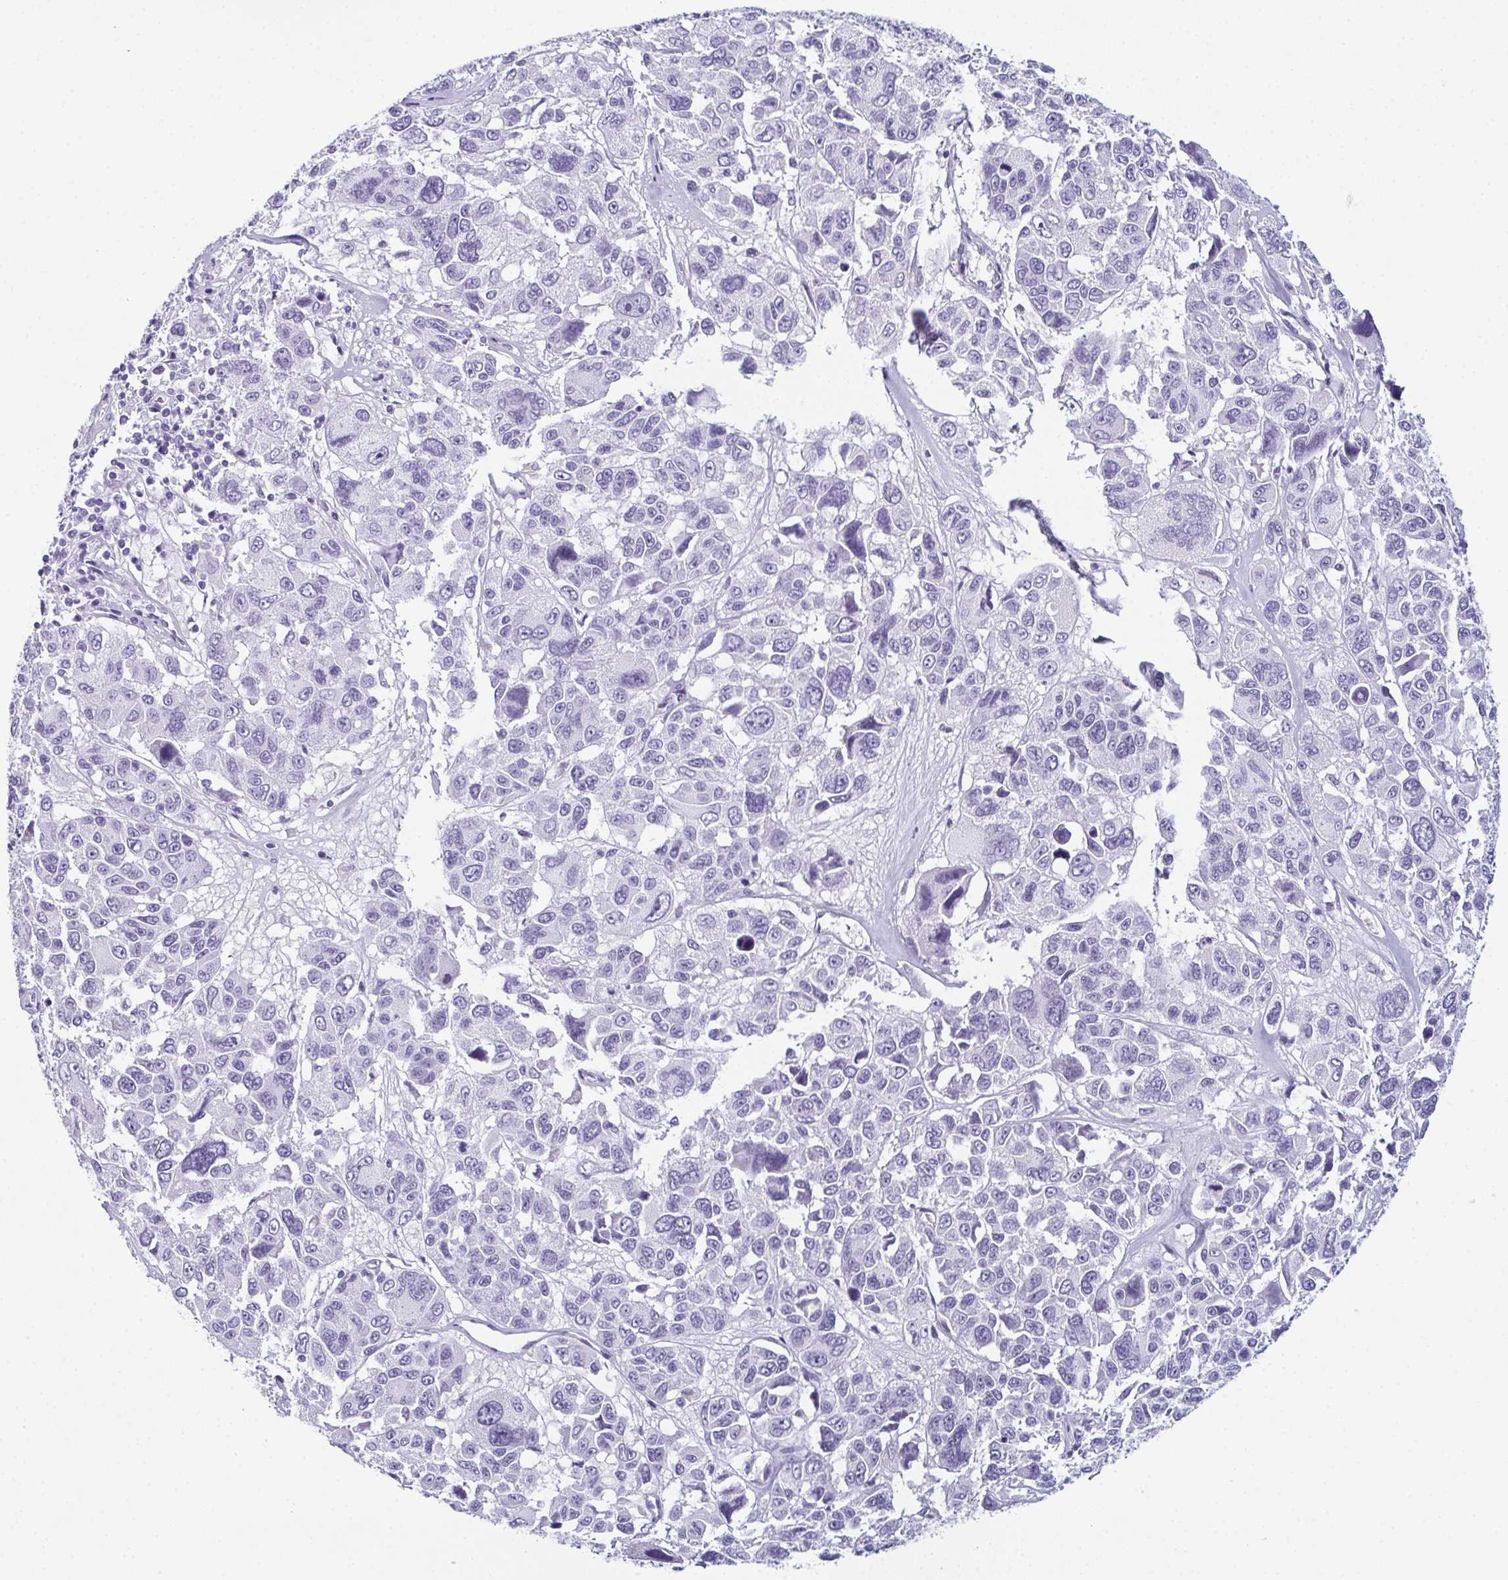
{"staining": {"intensity": "negative", "quantity": "none", "location": "none"}, "tissue": "melanoma", "cell_type": "Tumor cells", "image_type": "cancer", "snomed": [{"axis": "morphology", "description": "Malignant melanoma, NOS"}, {"axis": "topography", "description": "Skin"}], "caption": "An immunohistochemistry (IHC) photomicrograph of malignant melanoma is shown. There is no staining in tumor cells of malignant melanoma.", "gene": "ENKUR", "patient": {"sex": "female", "age": 66}}